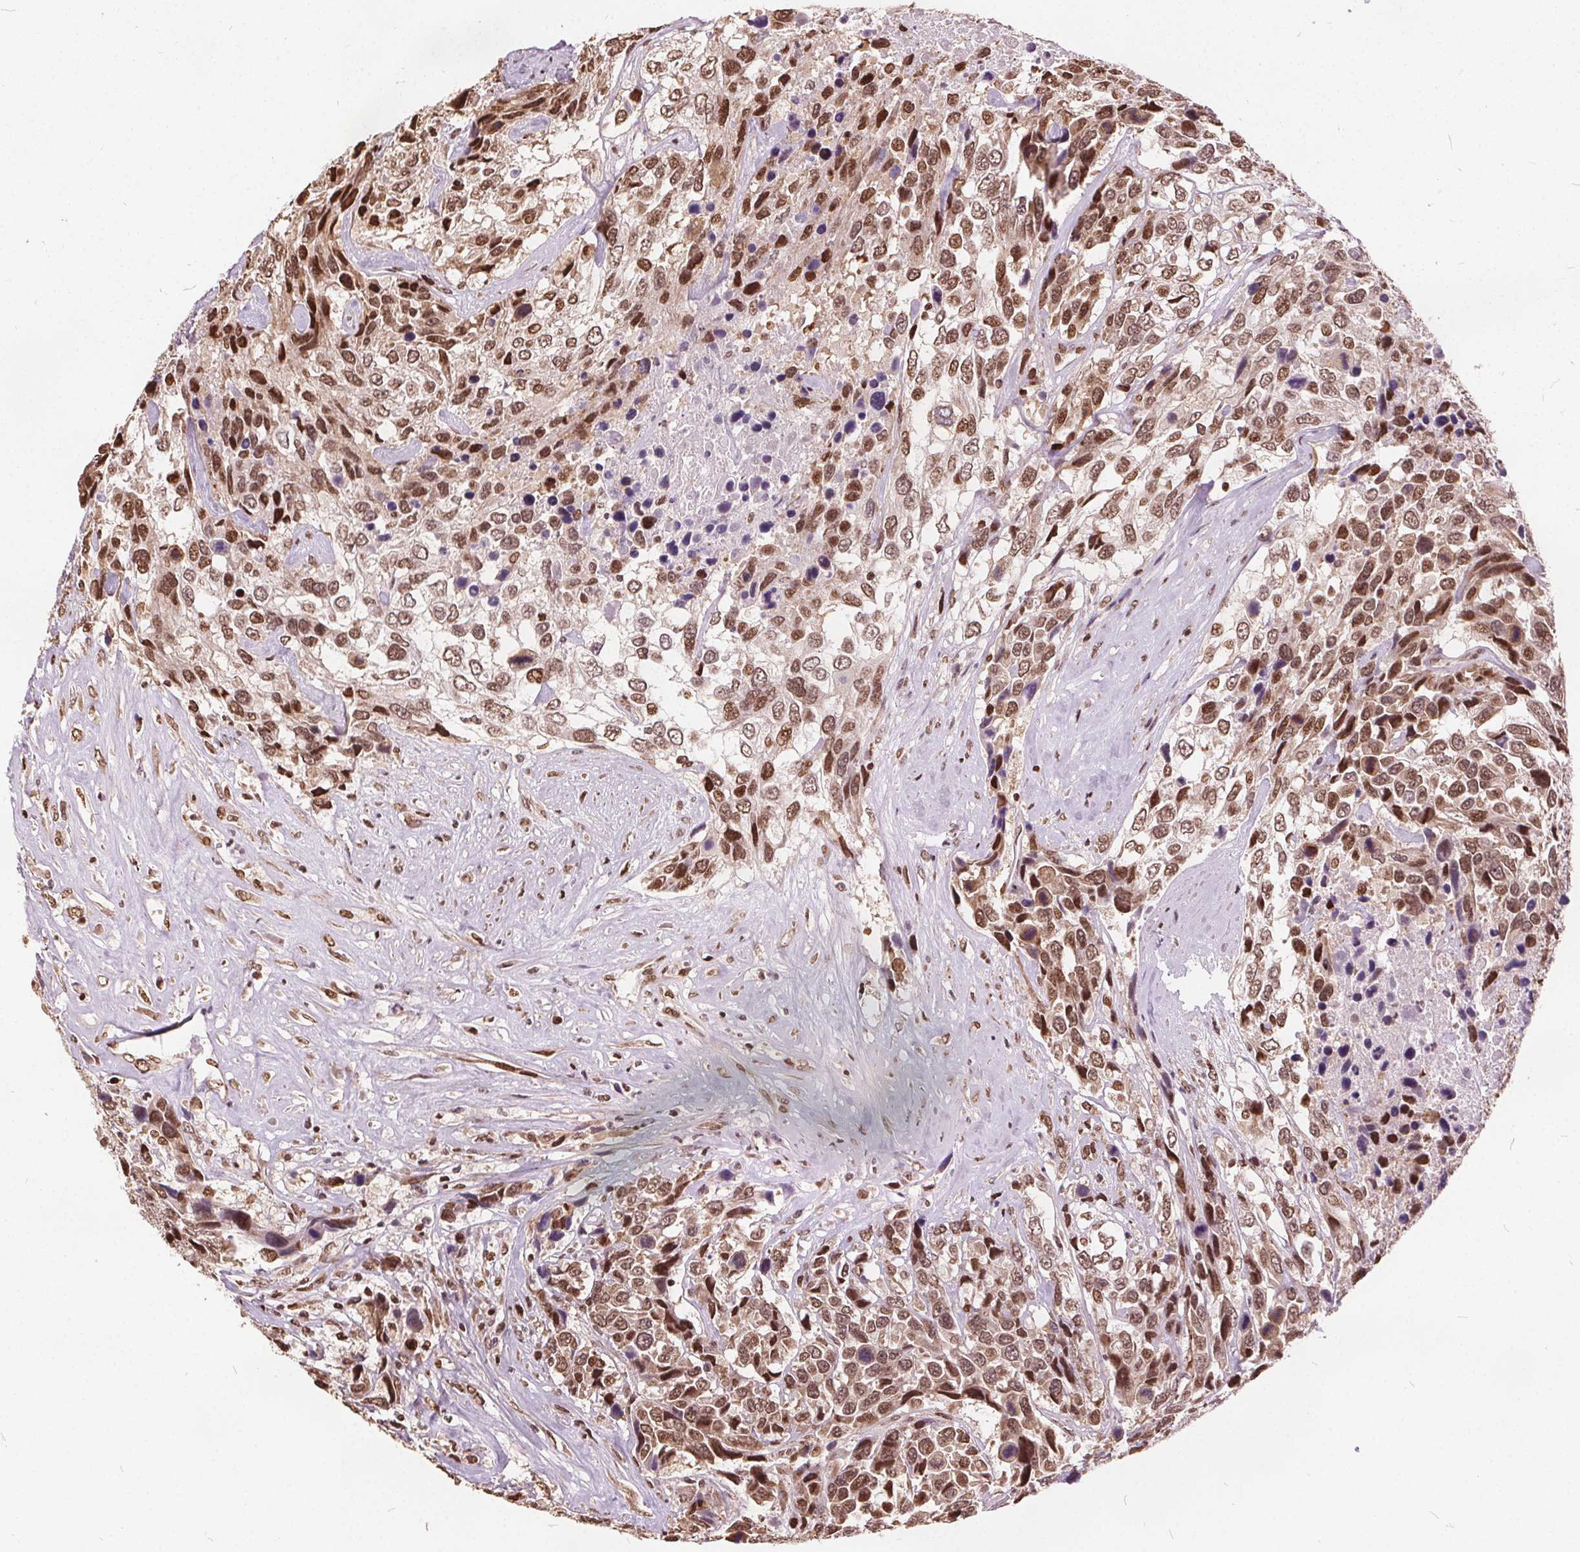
{"staining": {"intensity": "moderate", "quantity": ">75%", "location": "nuclear"}, "tissue": "urothelial cancer", "cell_type": "Tumor cells", "image_type": "cancer", "snomed": [{"axis": "morphology", "description": "Urothelial carcinoma, High grade"}, {"axis": "topography", "description": "Urinary bladder"}], "caption": "There is medium levels of moderate nuclear staining in tumor cells of urothelial carcinoma (high-grade), as demonstrated by immunohistochemical staining (brown color).", "gene": "ISLR2", "patient": {"sex": "female", "age": 70}}